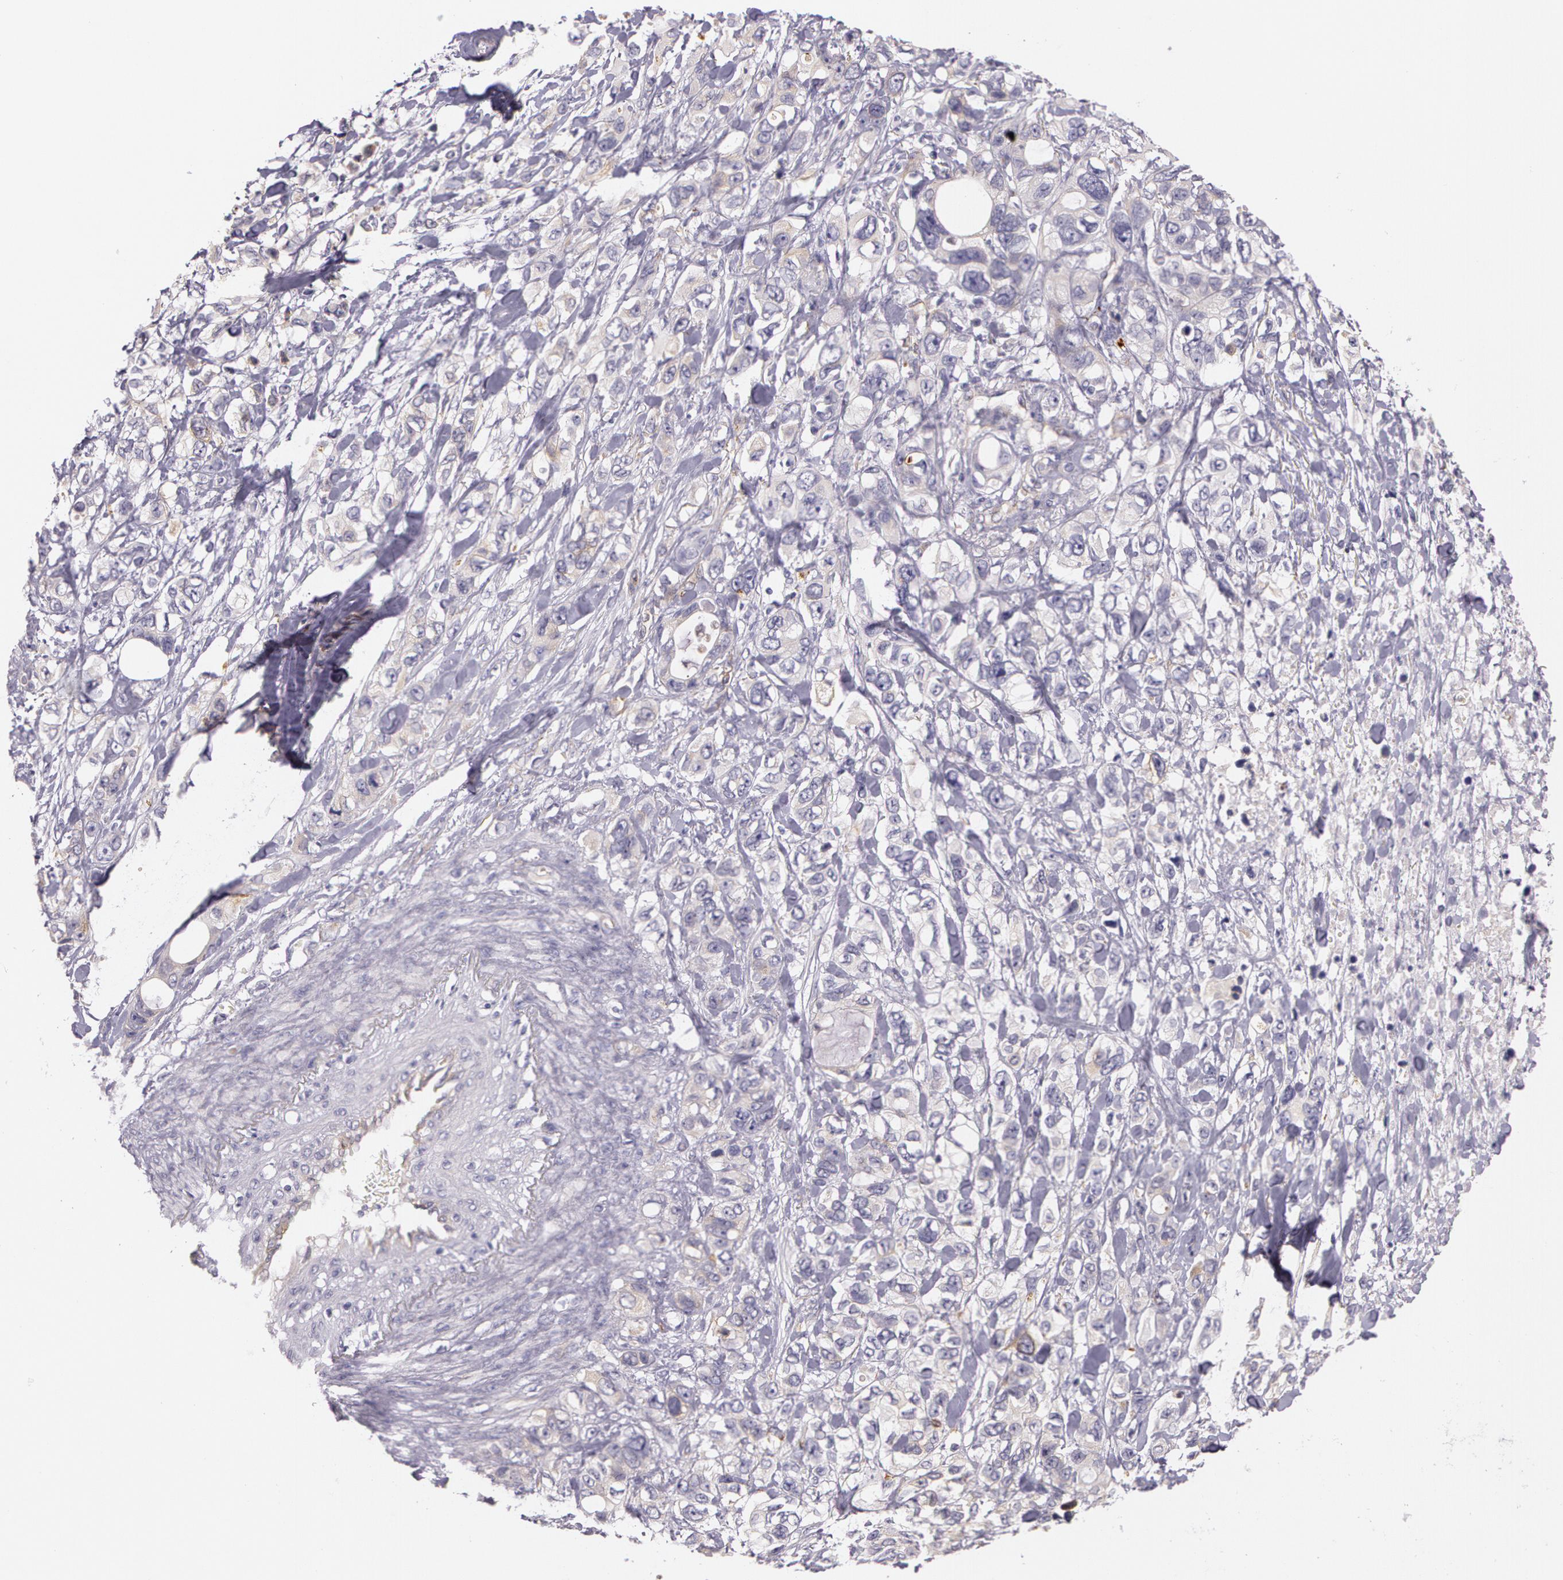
{"staining": {"intensity": "weak", "quantity": "<25%", "location": "cytoplasmic/membranous"}, "tissue": "stomach cancer", "cell_type": "Tumor cells", "image_type": "cancer", "snomed": [{"axis": "morphology", "description": "Adenocarcinoma, NOS"}, {"axis": "topography", "description": "Stomach, upper"}], "caption": "Stomach cancer was stained to show a protein in brown. There is no significant positivity in tumor cells. Nuclei are stained in blue.", "gene": "APP", "patient": {"sex": "male", "age": 47}}